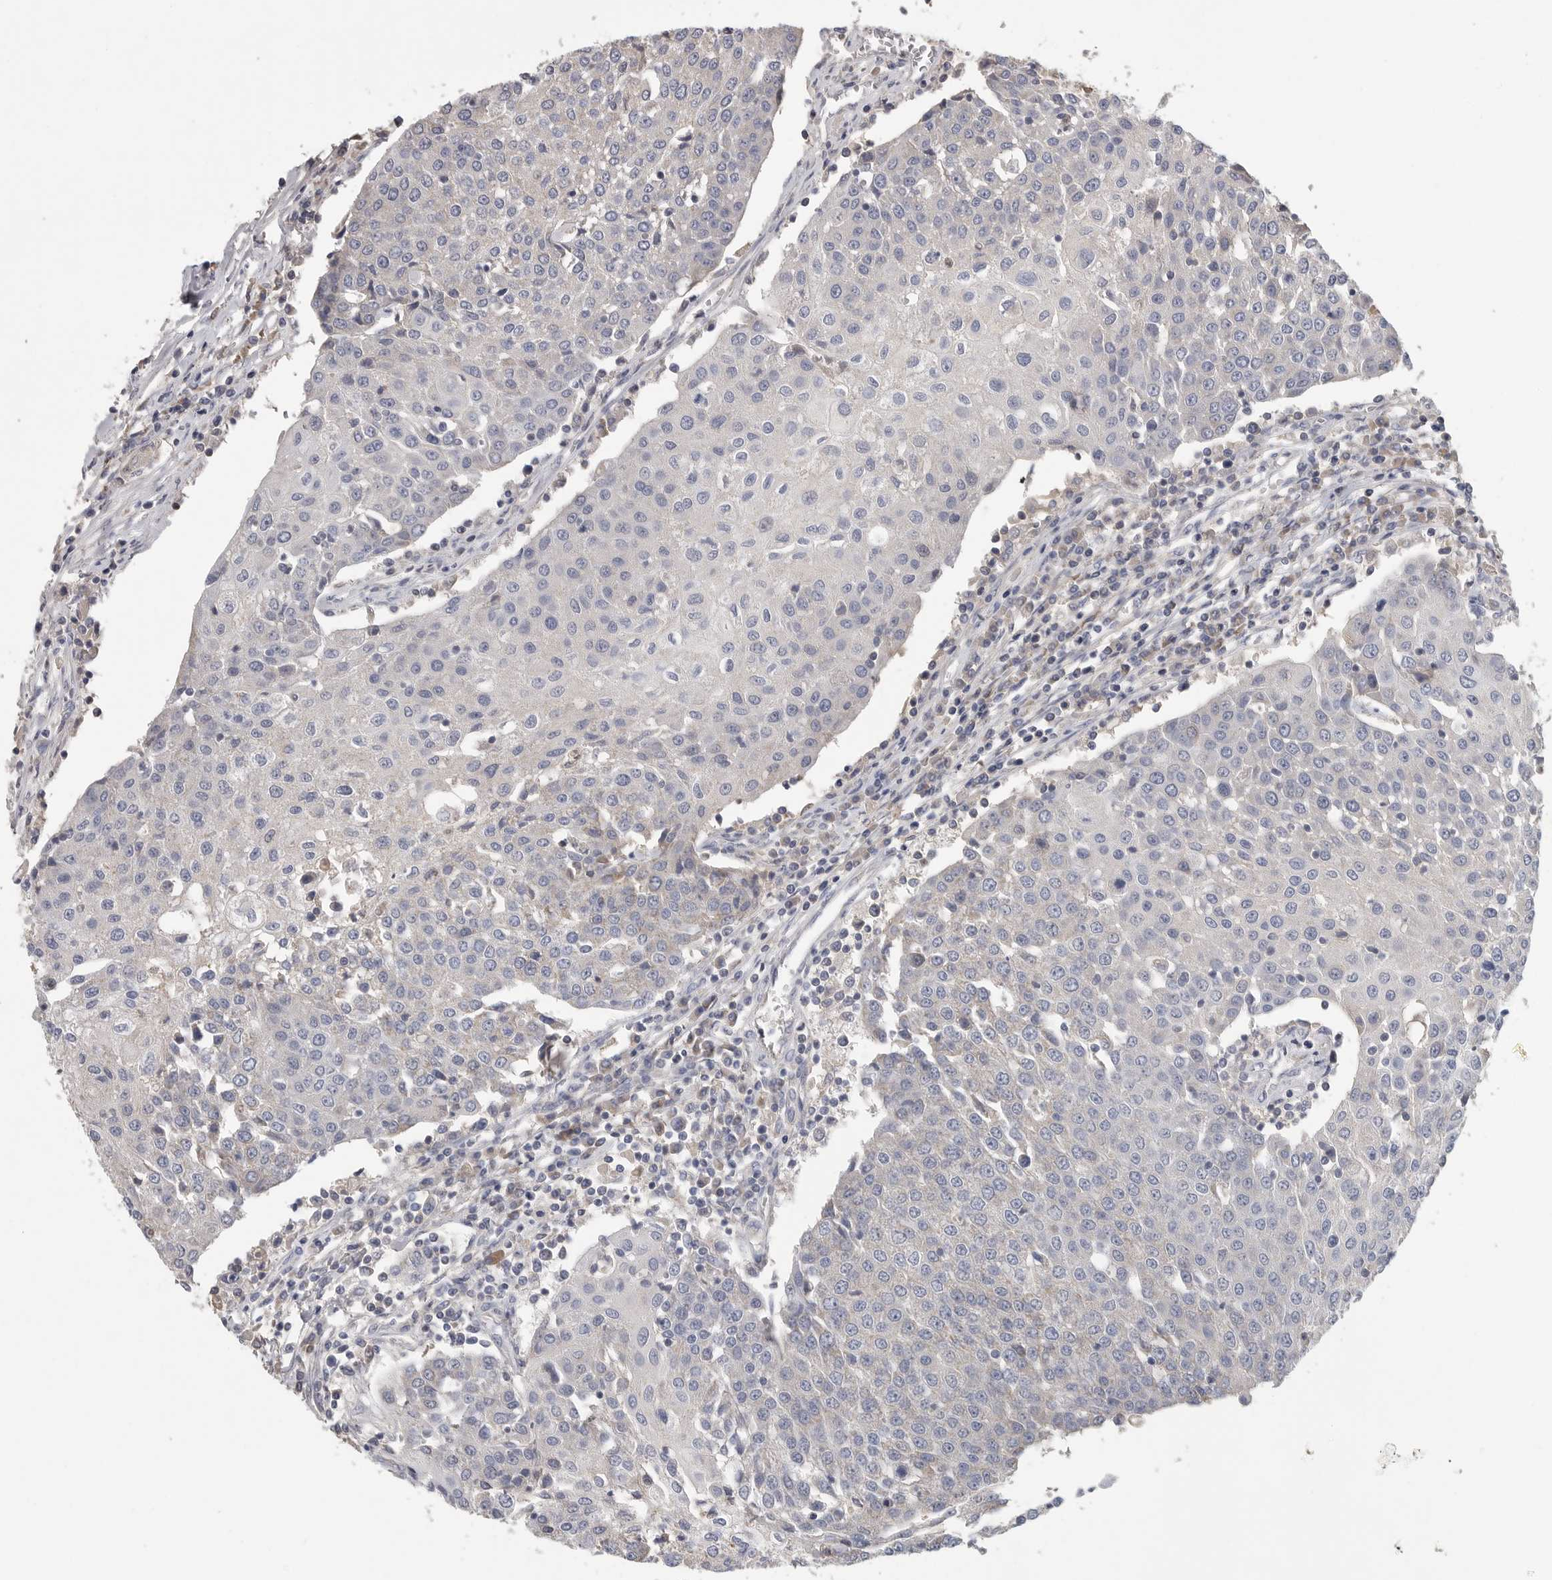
{"staining": {"intensity": "weak", "quantity": "<25%", "location": "cytoplasmic/membranous"}, "tissue": "urothelial cancer", "cell_type": "Tumor cells", "image_type": "cancer", "snomed": [{"axis": "morphology", "description": "Urothelial carcinoma, High grade"}, {"axis": "topography", "description": "Urinary bladder"}], "caption": "Immunohistochemistry (IHC) of human urothelial cancer displays no expression in tumor cells.", "gene": "SDC3", "patient": {"sex": "female", "age": 85}}